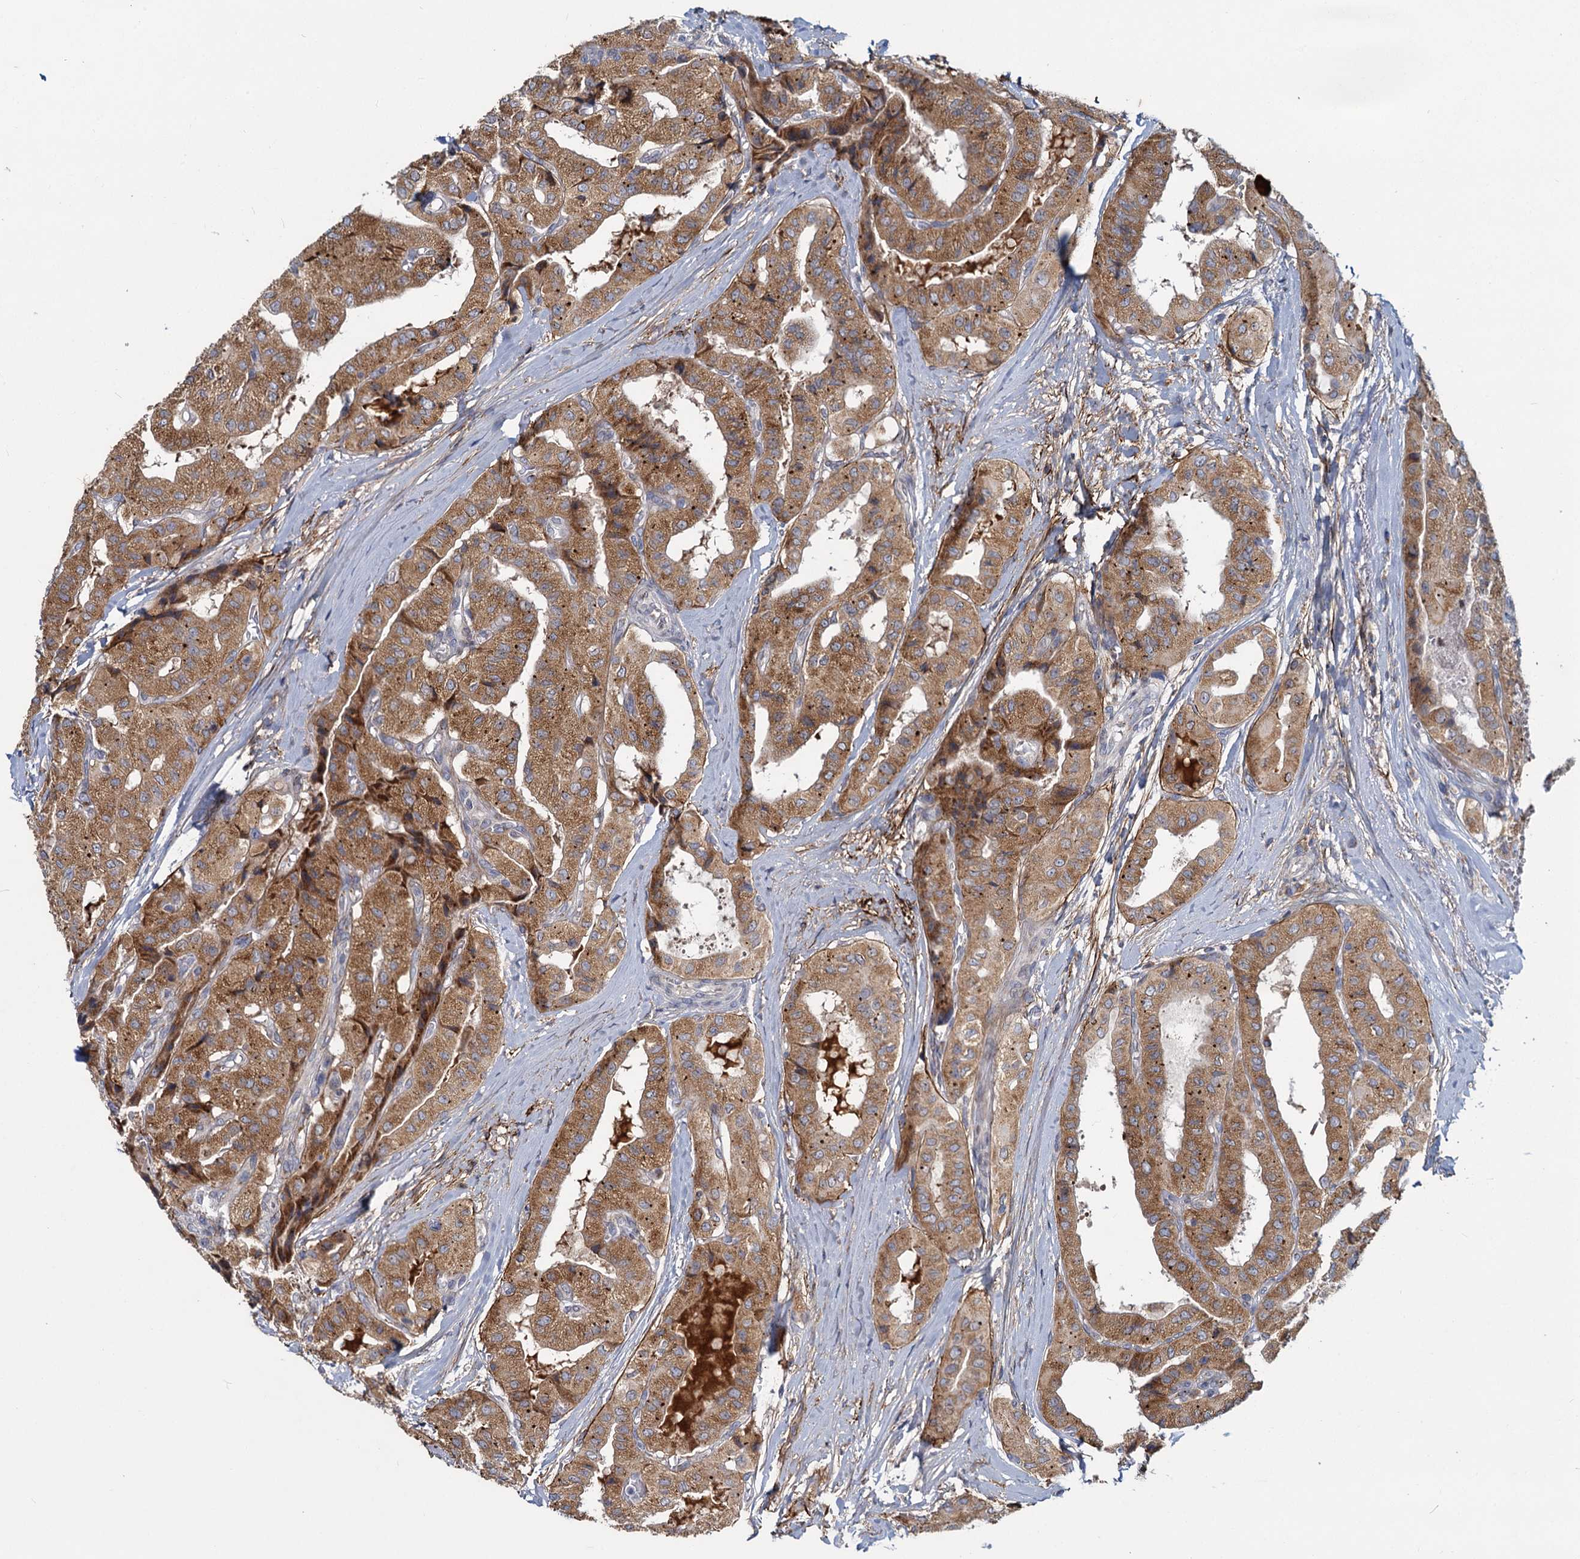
{"staining": {"intensity": "moderate", "quantity": ">75%", "location": "cytoplasmic/membranous"}, "tissue": "thyroid cancer", "cell_type": "Tumor cells", "image_type": "cancer", "snomed": [{"axis": "morphology", "description": "Papillary adenocarcinoma, NOS"}, {"axis": "topography", "description": "Thyroid gland"}], "caption": "Thyroid cancer (papillary adenocarcinoma) tissue demonstrates moderate cytoplasmic/membranous positivity in about >75% of tumor cells, visualized by immunohistochemistry.", "gene": "ADCY2", "patient": {"sex": "female", "age": 59}}